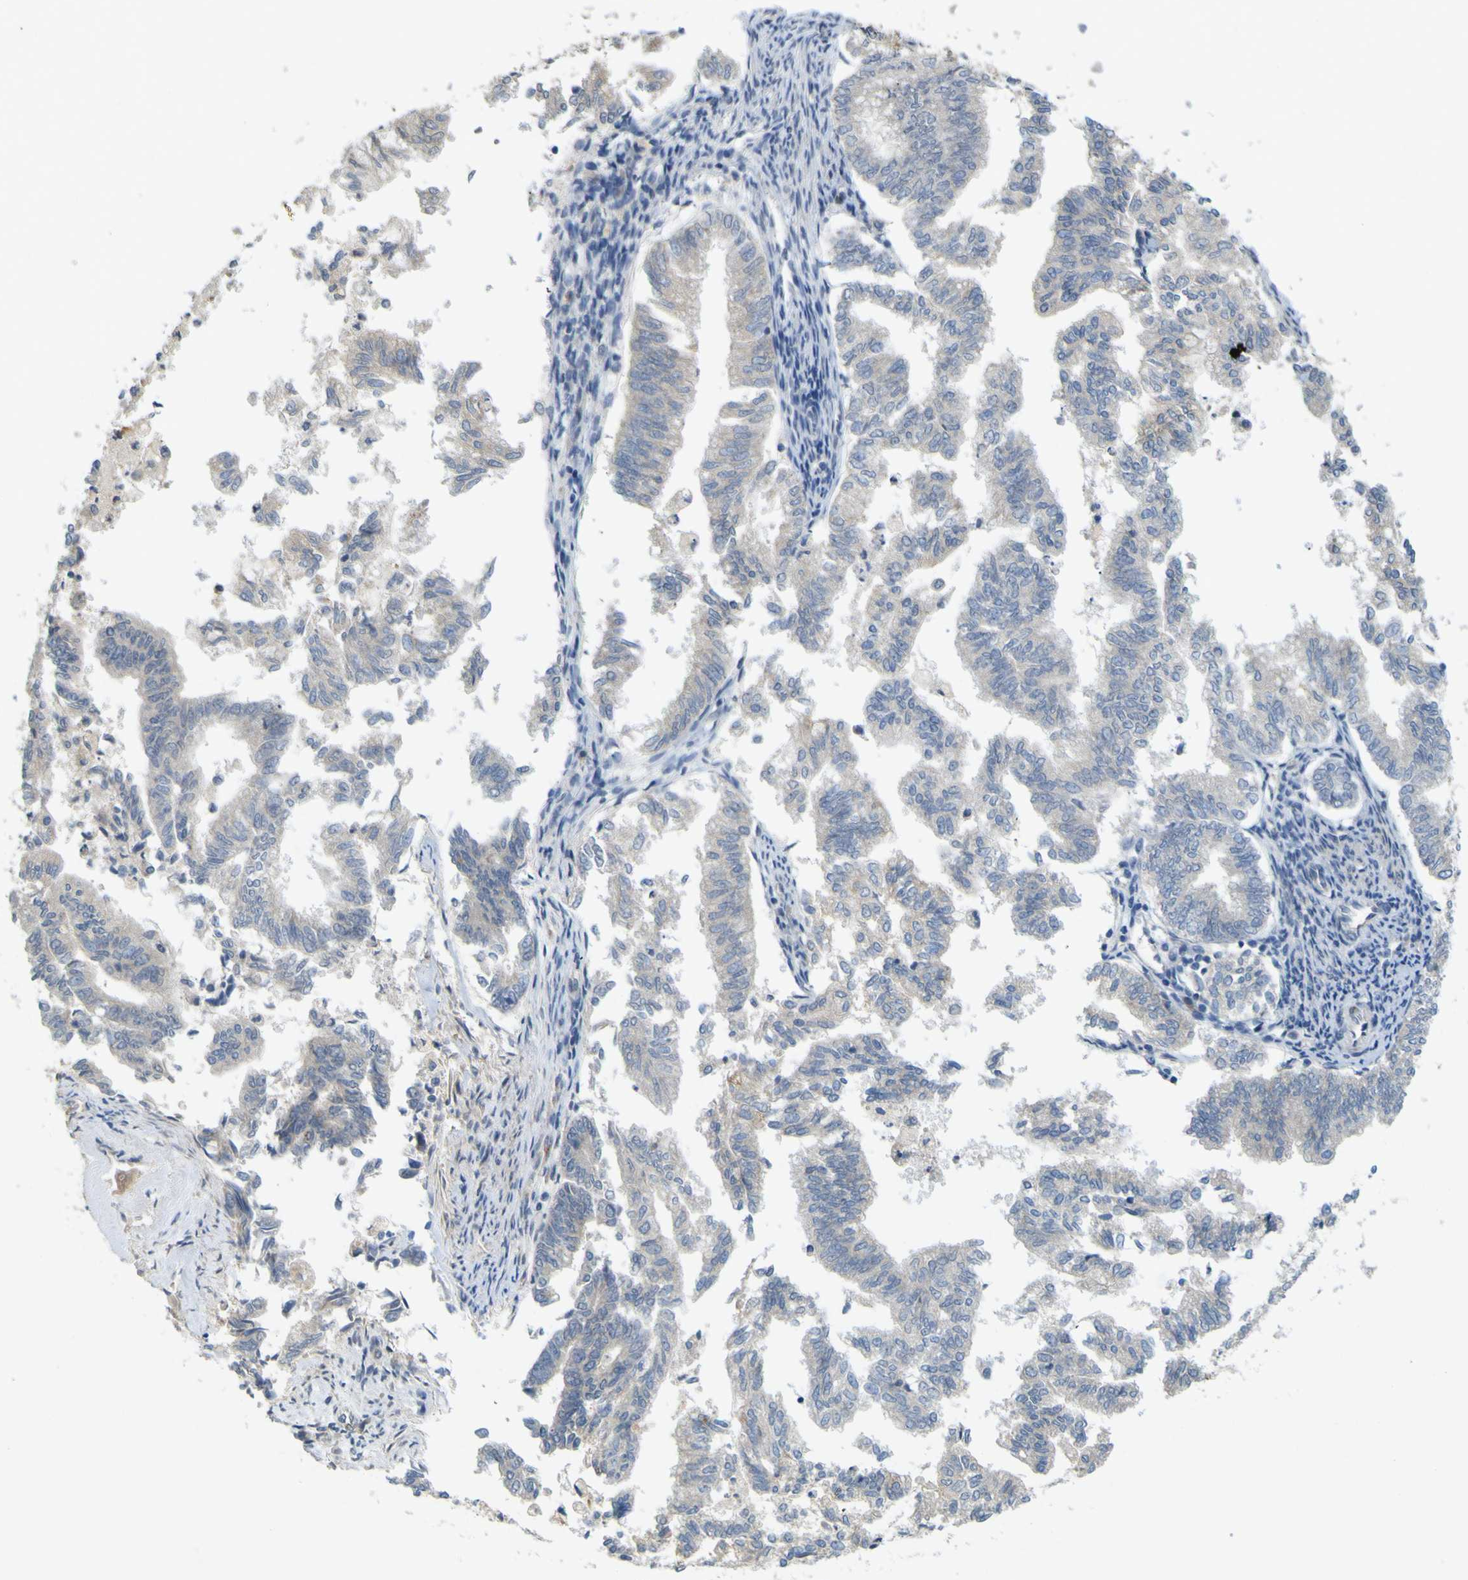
{"staining": {"intensity": "negative", "quantity": "none", "location": "none"}, "tissue": "endometrial cancer", "cell_type": "Tumor cells", "image_type": "cancer", "snomed": [{"axis": "morphology", "description": "Necrosis, NOS"}, {"axis": "morphology", "description": "Adenocarcinoma, NOS"}, {"axis": "topography", "description": "Endometrium"}], "caption": "Tumor cells show no significant protein positivity in endometrial cancer (adenocarcinoma).", "gene": "IGF2R", "patient": {"sex": "female", "age": 79}}